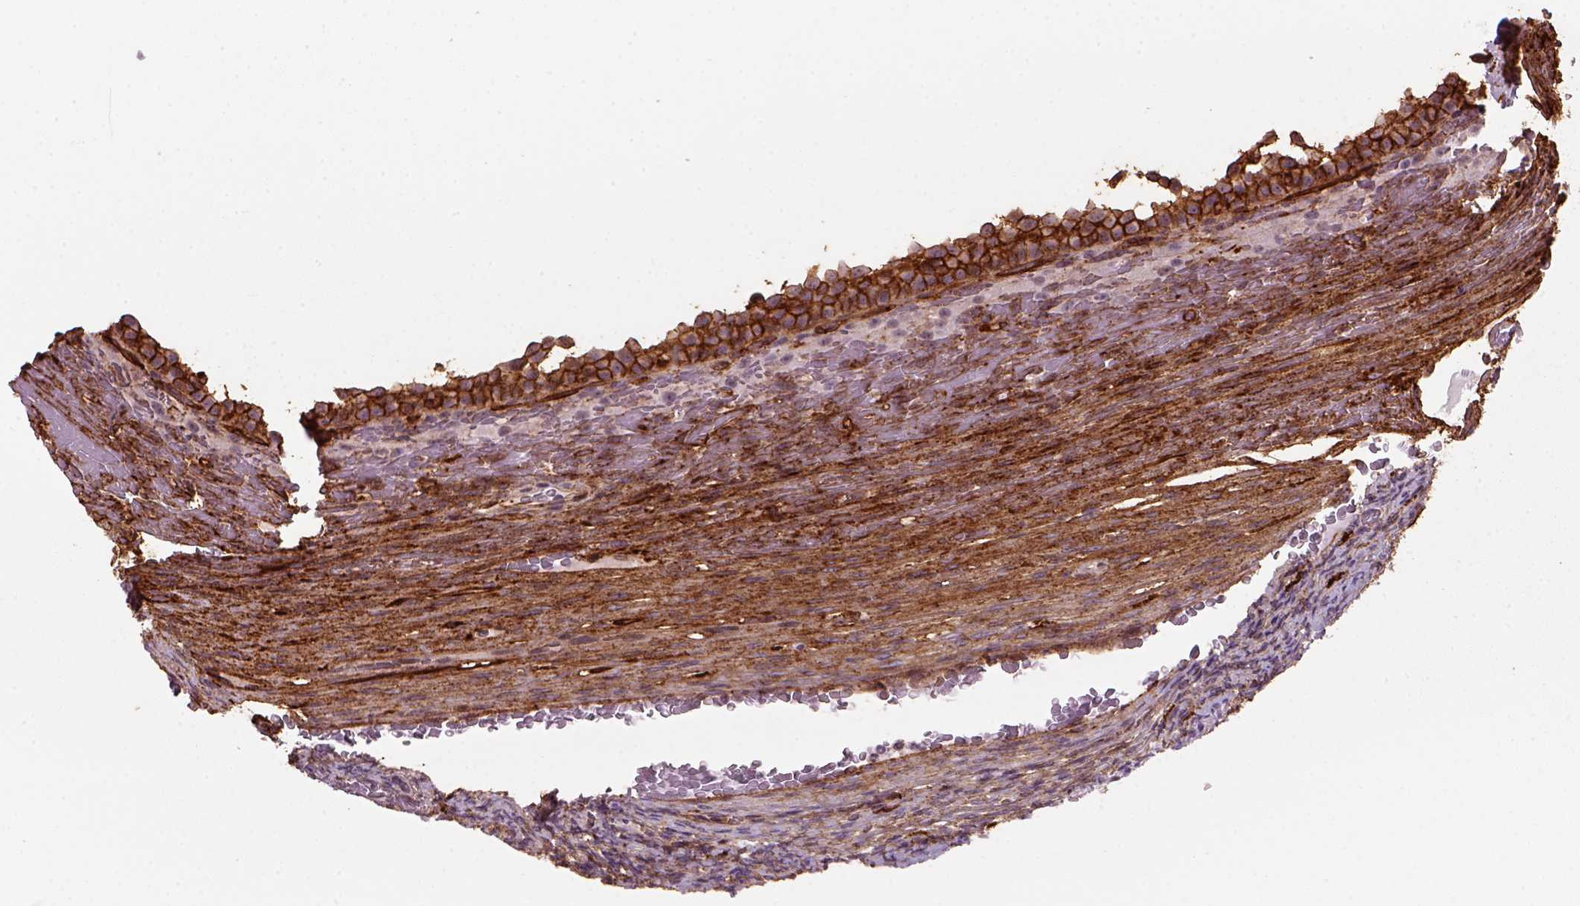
{"staining": {"intensity": "moderate", "quantity": ">75%", "location": "cytoplasmic/membranous"}, "tissue": "ovary", "cell_type": "Follicle cells", "image_type": "normal", "snomed": [{"axis": "morphology", "description": "Normal tissue, NOS"}, {"axis": "topography", "description": "Ovary"}], "caption": "Immunohistochemical staining of benign ovary reveals medium levels of moderate cytoplasmic/membranous staining in approximately >75% of follicle cells.", "gene": "MARCKS", "patient": {"sex": "female", "age": 34}}